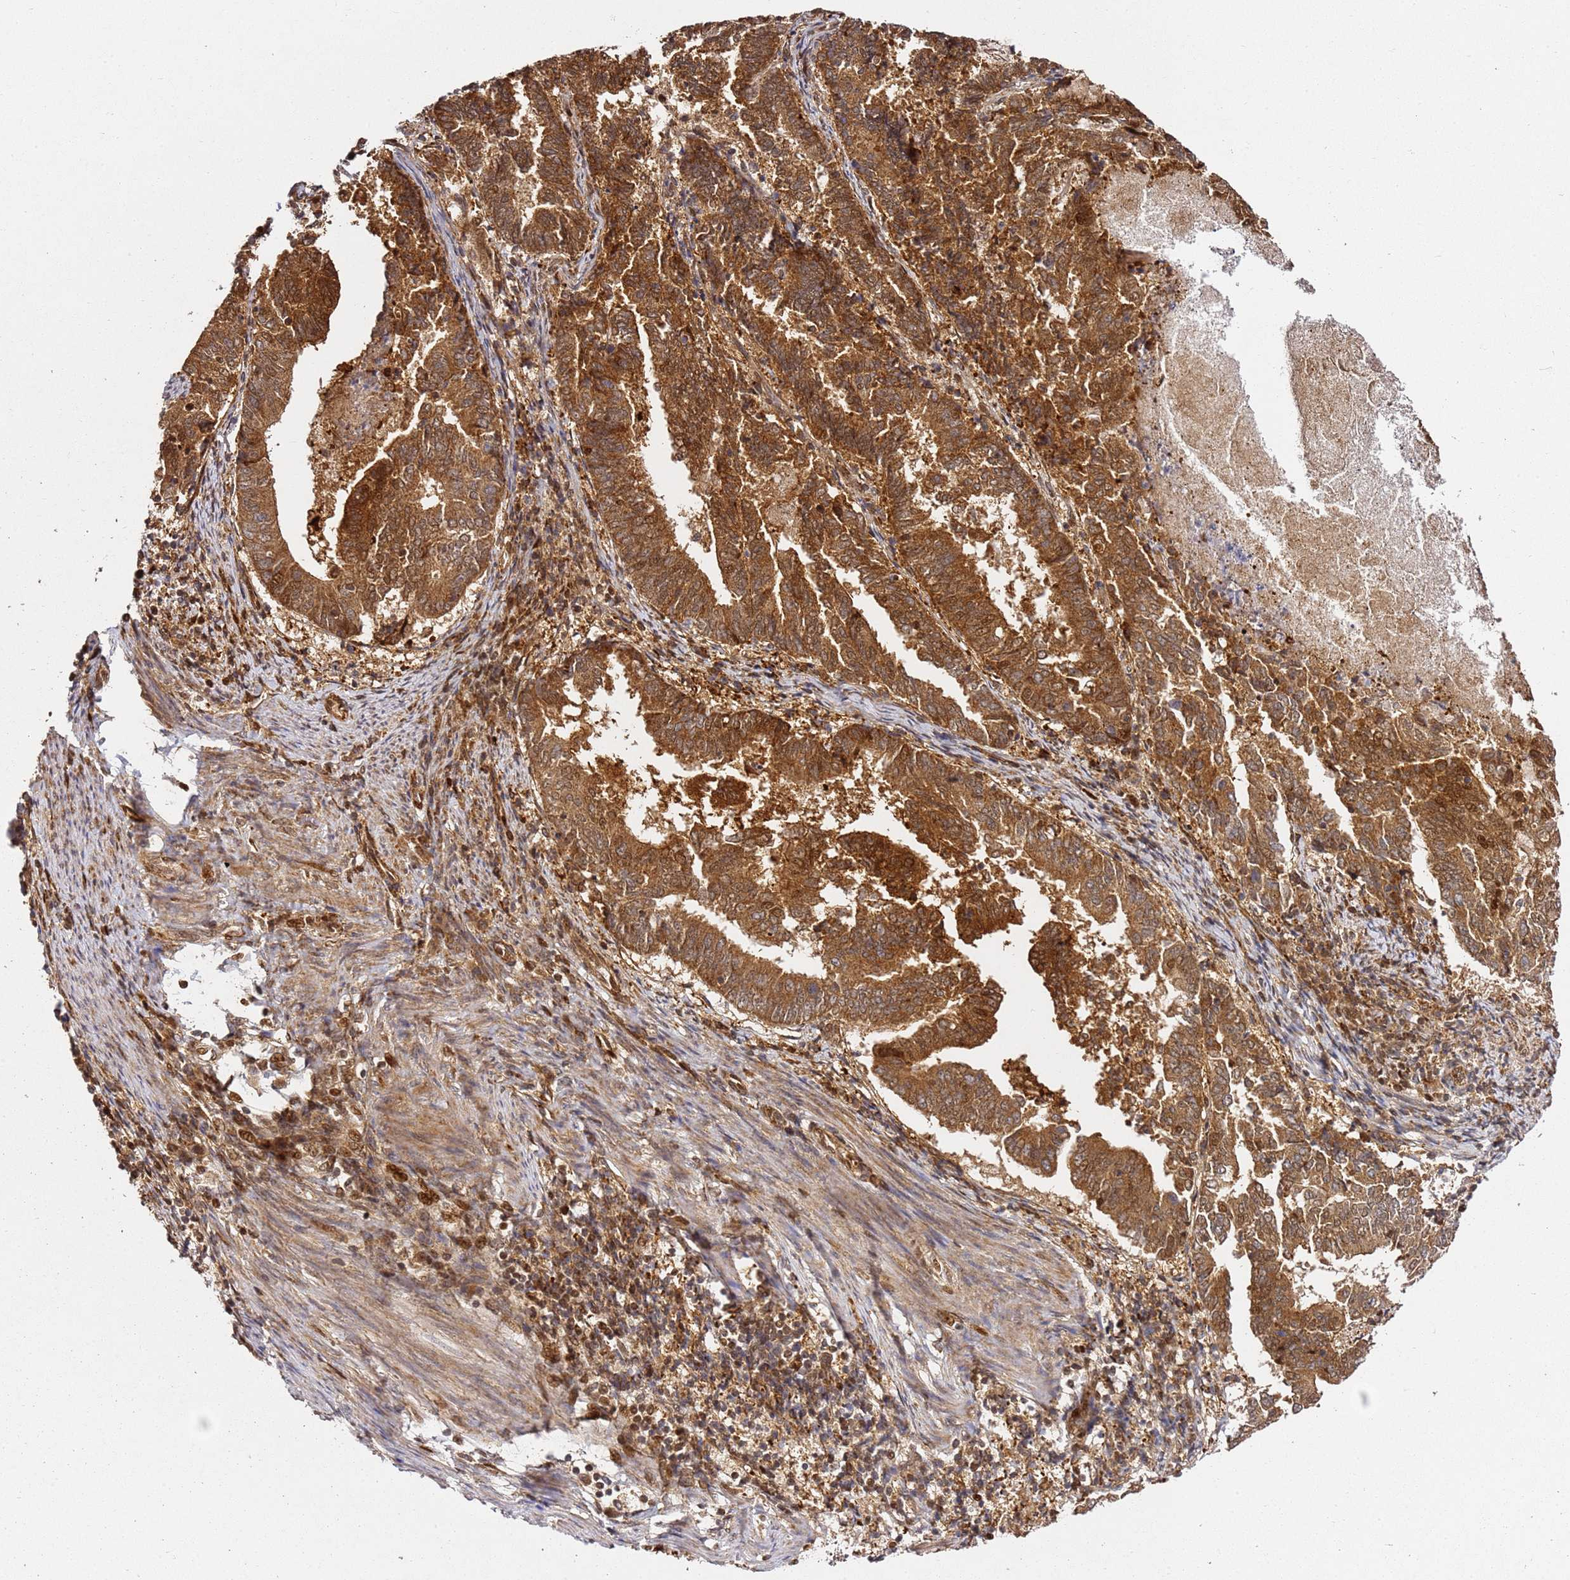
{"staining": {"intensity": "strong", "quantity": ">75%", "location": "cytoplasmic/membranous,nuclear"}, "tissue": "endometrial cancer", "cell_type": "Tumor cells", "image_type": "cancer", "snomed": [{"axis": "morphology", "description": "Adenocarcinoma, NOS"}, {"axis": "topography", "description": "Endometrium"}], "caption": "The immunohistochemical stain highlights strong cytoplasmic/membranous and nuclear positivity in tumor cells of adenocarcinoma (endometrial) tissue. Immunohistochemistry stains the protein of interest in brown and the nuclei are stained blue.", "gene": "SMOX", "patient": {"sex": "female", "age": 80}}